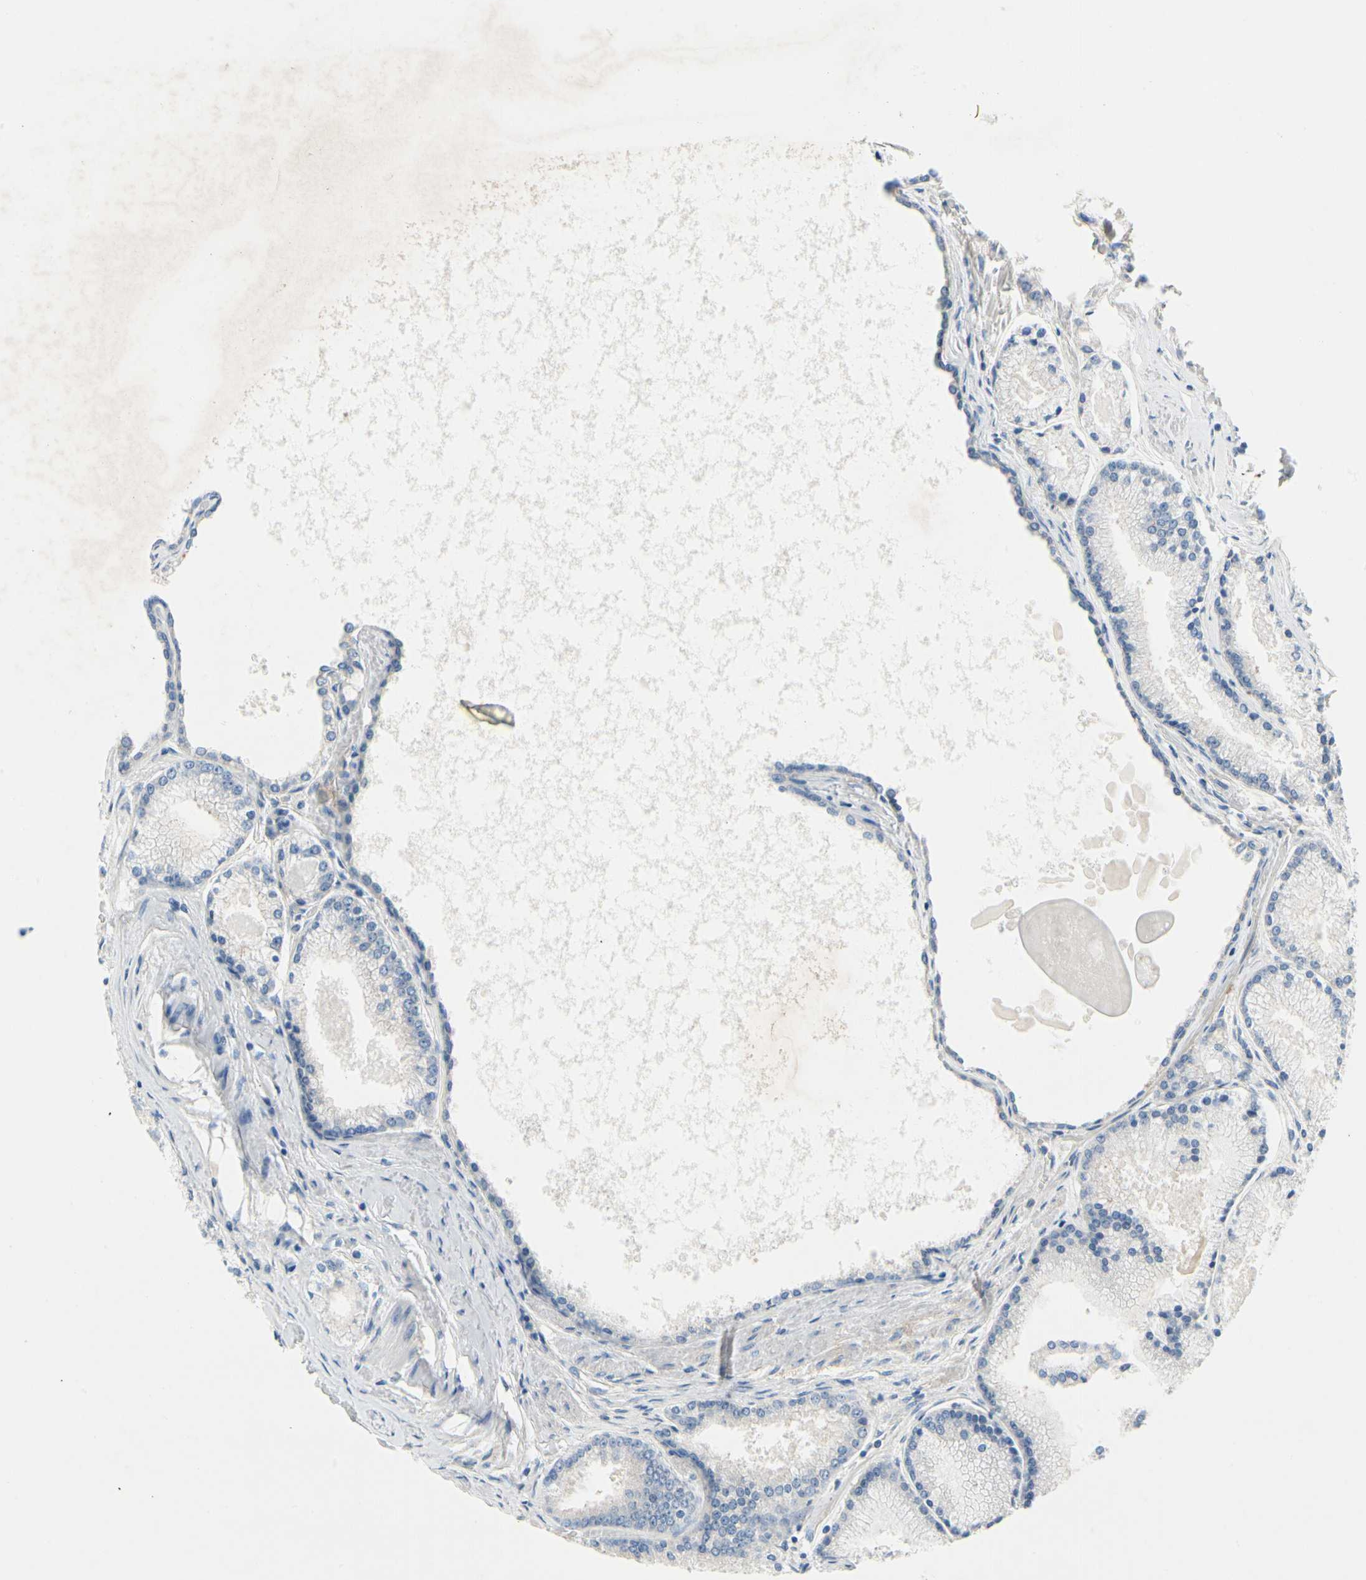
{"staining": {"intensity": "negative", "quantity": "none", "location": "none"}, "tissue": "prostate cancer", "cell_type": "Tumor cells", "image_type": "cancer", "snomed": [{"axis": "morphology", "description": "Adenocarcinoma, High grade"}, {"axis": "topography", "description": "Prostate"}], "caption": "Immunohistochemical staining of human prostate adenocarcinoma (high-grade) exhibits no significant staining in tumor cells.", "gene": "CA14", "patient": {"sex": "male", "age": 61}}